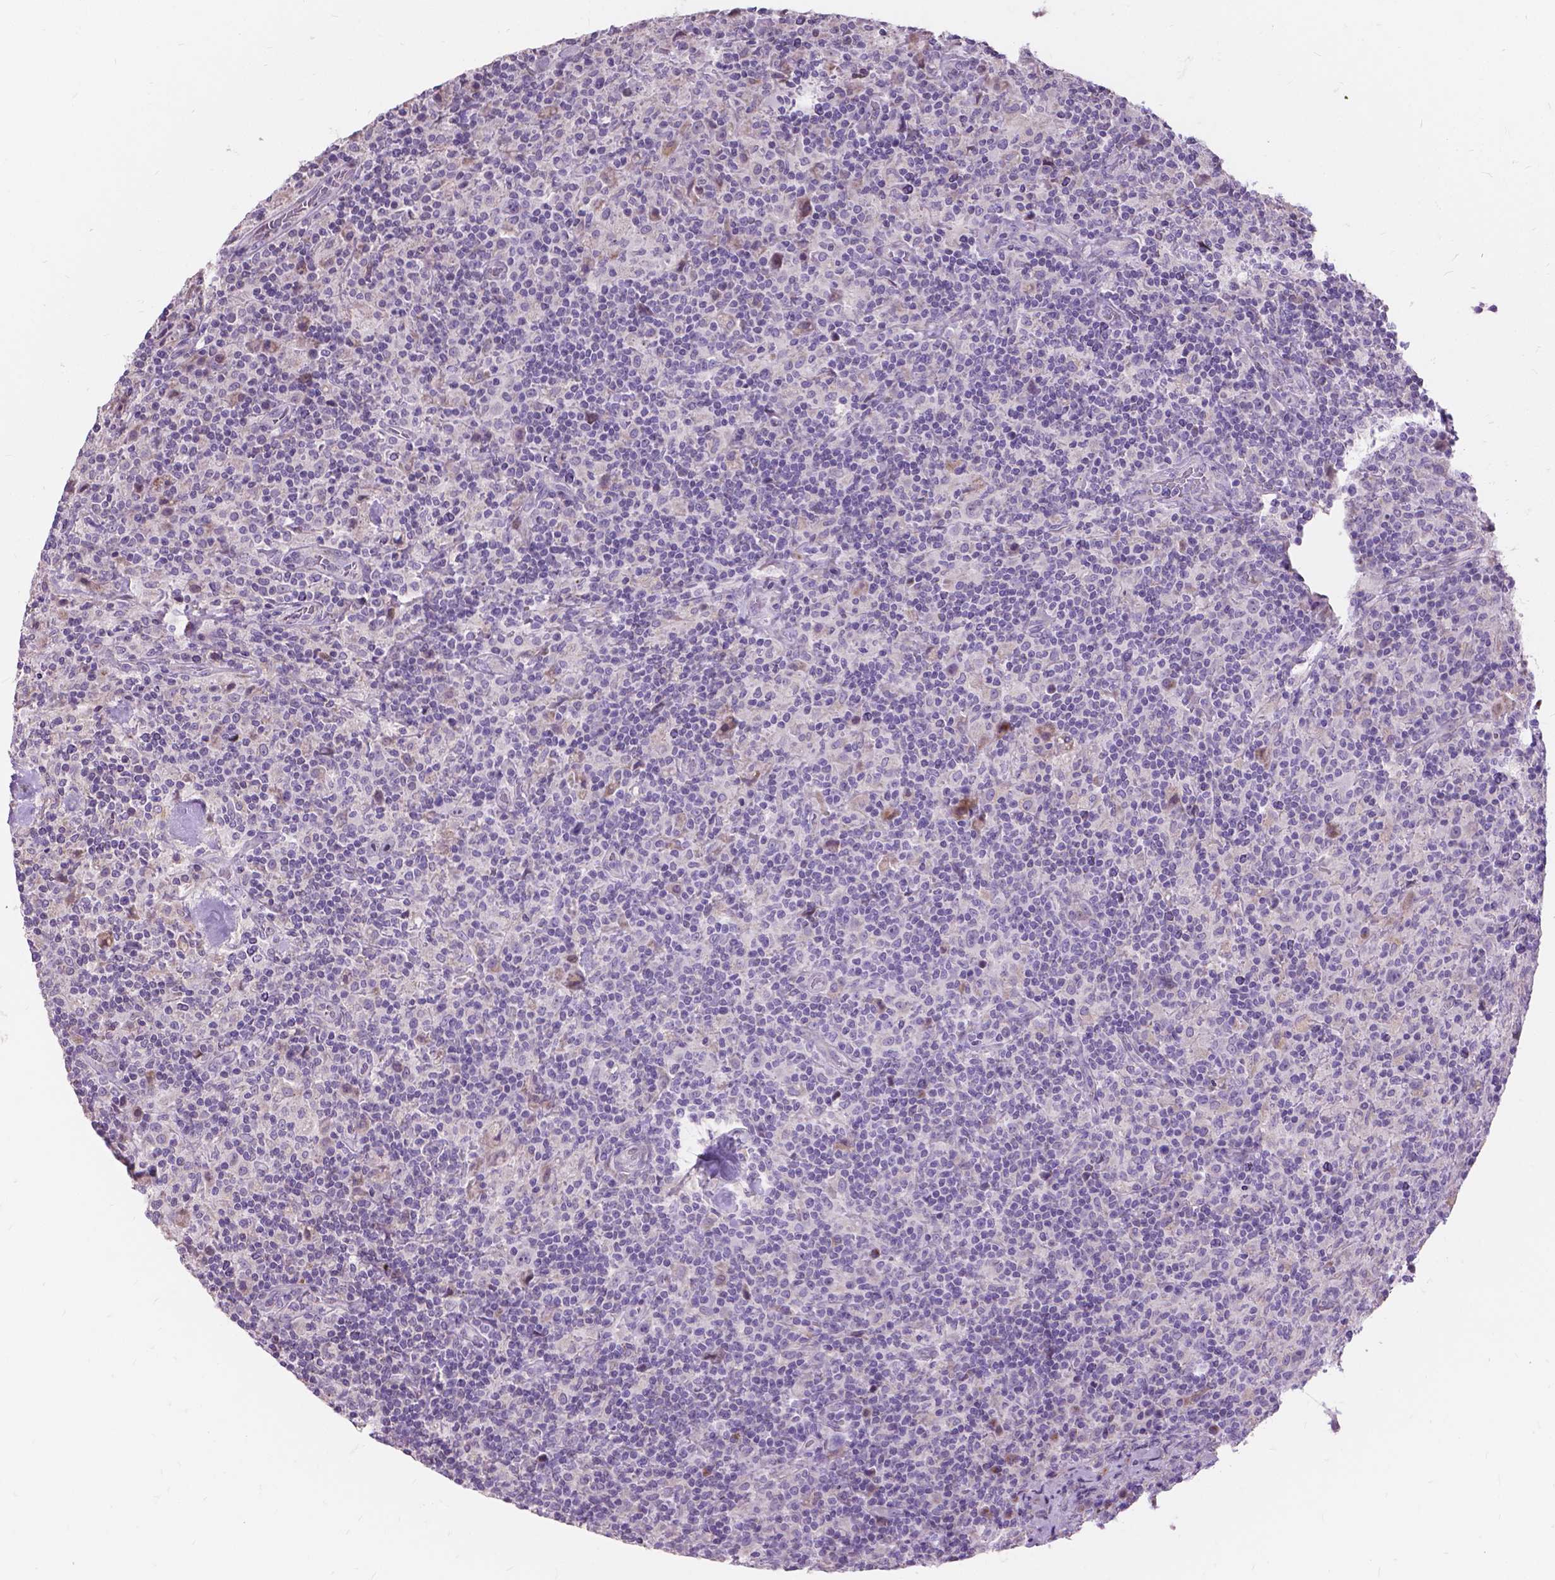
{"staining": {"intensity": "negative", "quantity": "none", "location": "none"}, "tissue": "lymphoma", "cell_type": "Tumor cells", "image_type": "cancer", "snomed": [{"axis": "morphology", "description": "Hodgkin's disease, NOS"}, {"axis": "topography", "description": "Lymph node"}], "caption": "There is no significant expression in tumor cells of lymphoma.", "gene": "MYH14", "patient": {"sex": "male", "age": 70}}